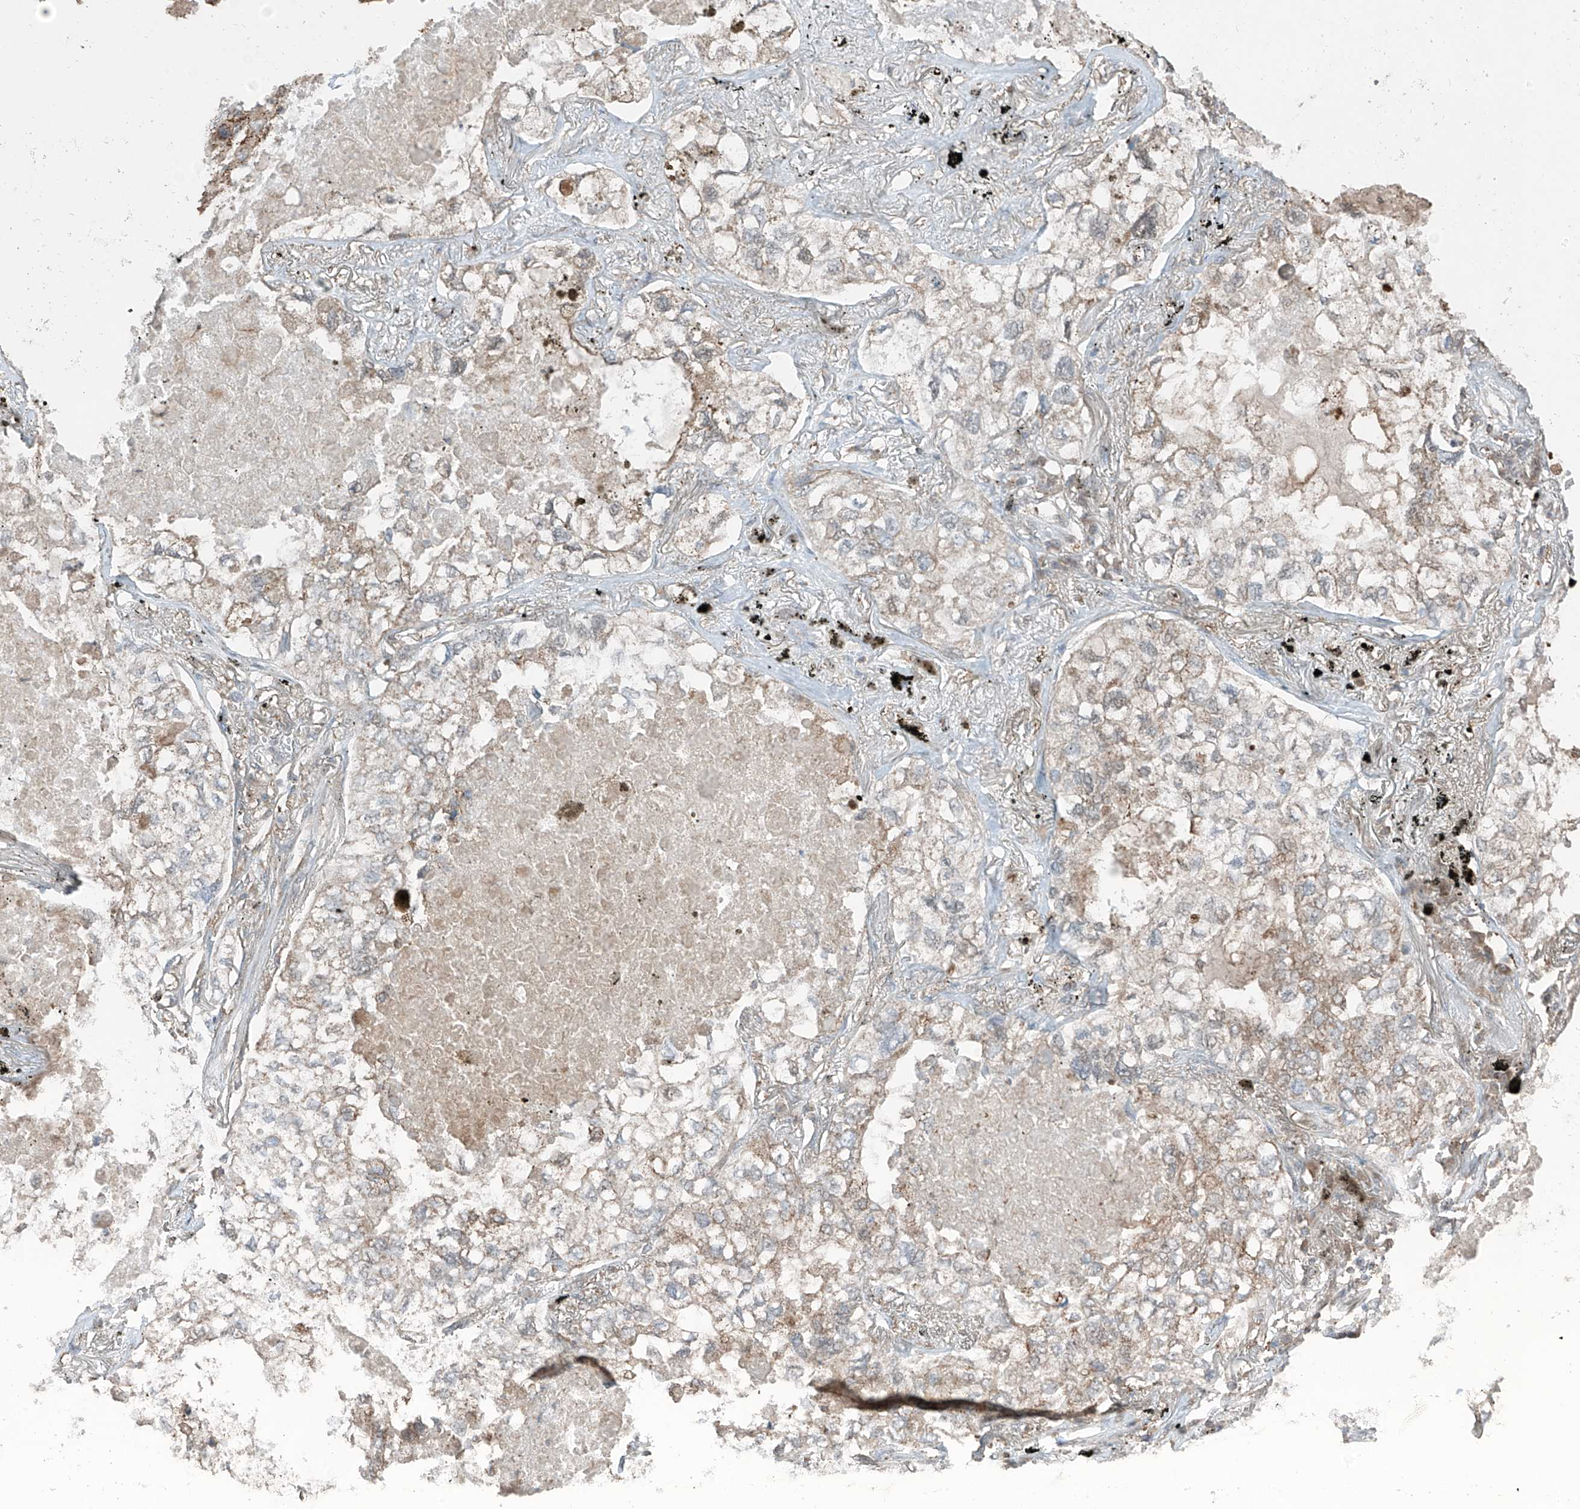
{"staining": {"intensity": "weak", "quantity": "25%-75%", "location": "cytoplasmic/membranous"}, "tissue": "lung cancer", "cell_type": "Tumor cells", "image_type": "cancer", "snomed": [{"axis": "morphology", "description": "Adenocarcinoma, NOS"}, {"axis": "topography", "description": "Lung"}], "caption": "Weak cytoplasmic/membranous positivity is appreciated in about 25%-75% of tumor cells in lung cancer (adenocarcinoma).", "gene": "ETHE1", "patient": {"sex": "male", "age": 65}}